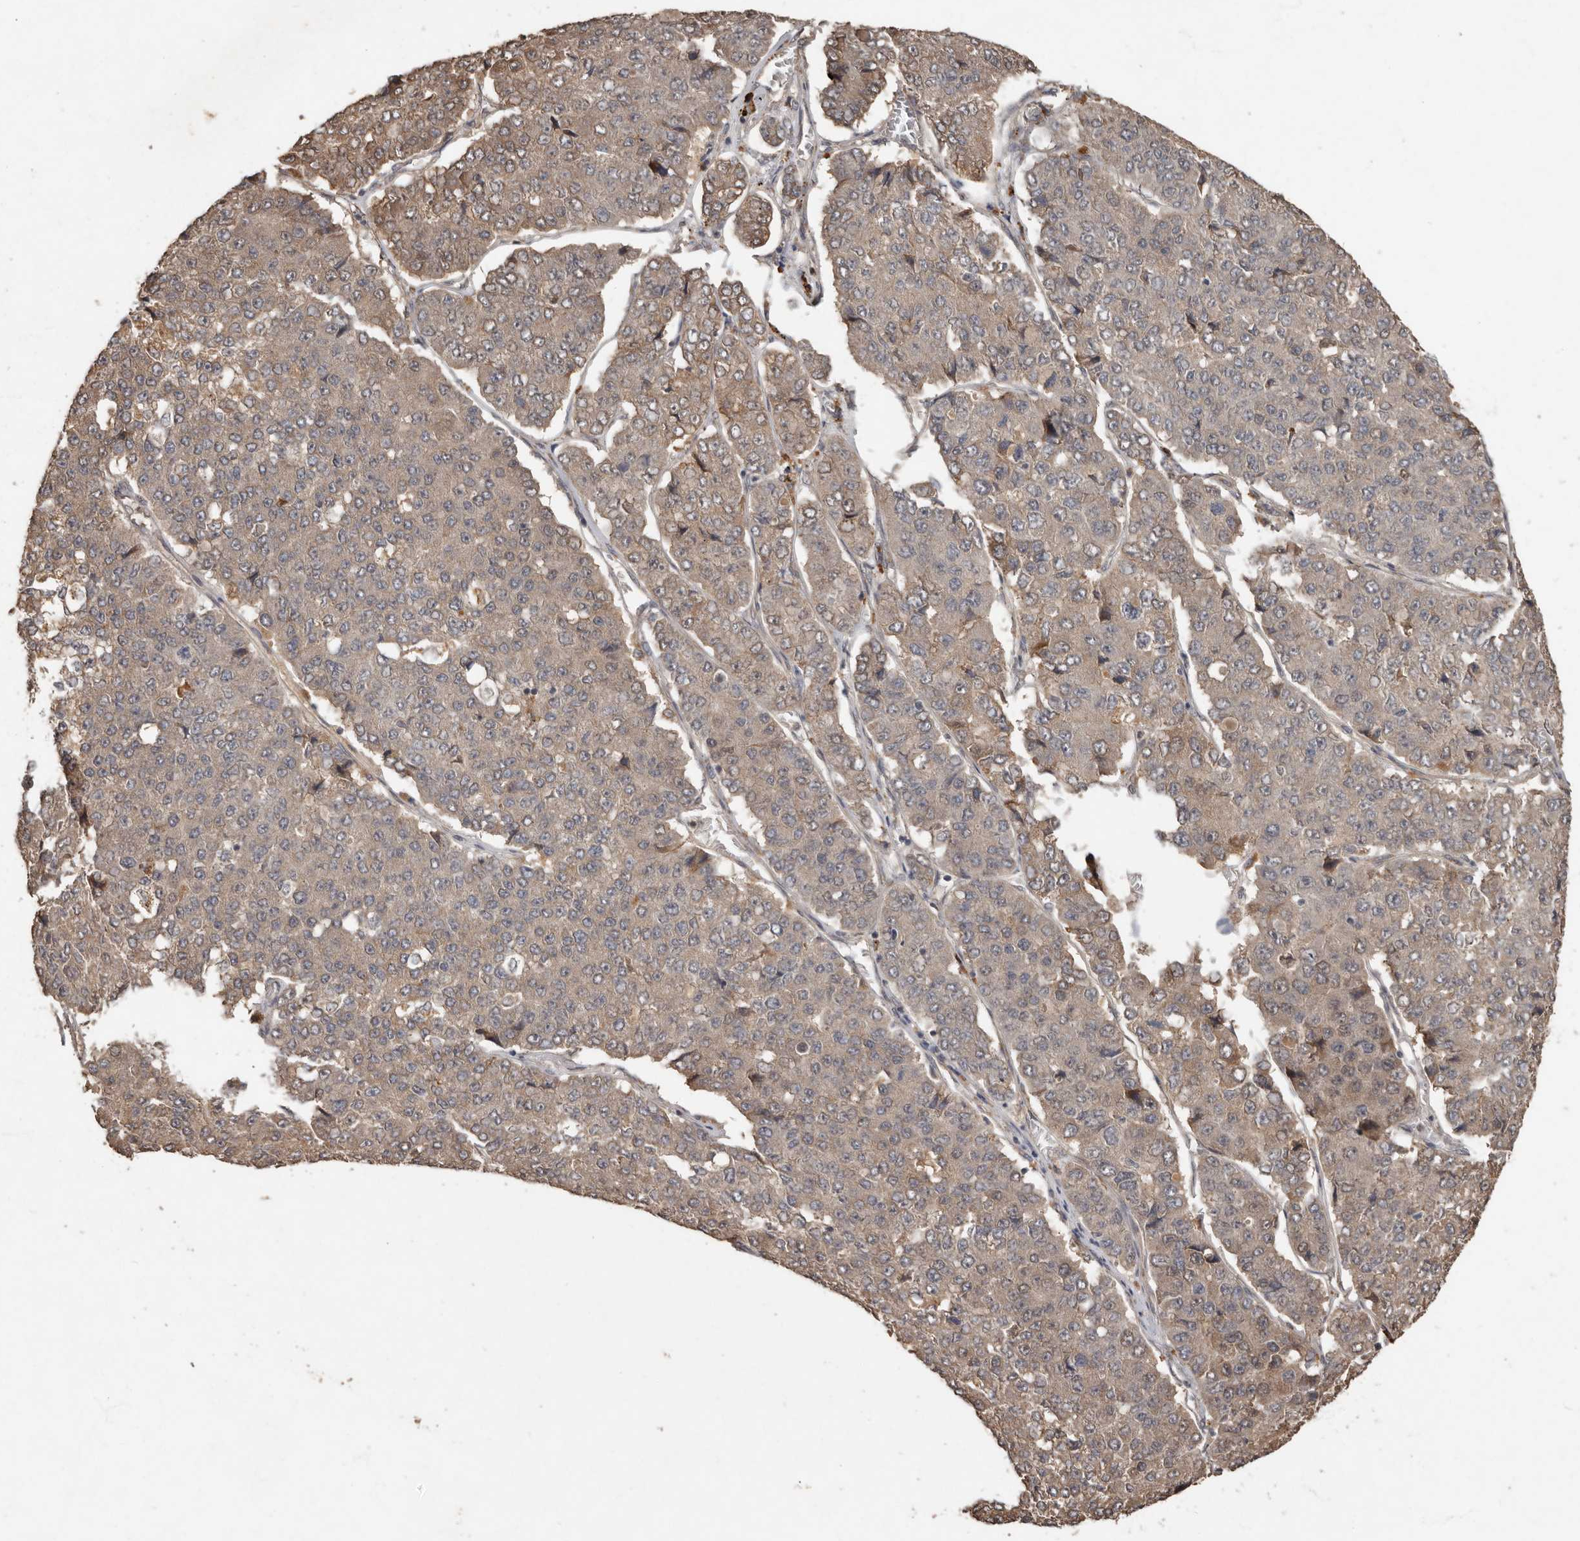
{"staining": {"intensity": "weak", "quantity": ">75%", "location": "cytoplasmic/membranous,nuclear"}, "tissue": "pancreatic cancer", "cell_type": "Tumor cells", "image_type": "cancer", "snomed": [{"axis": "morphology", "description": "Adenocarcinoma, NOS"}, {"axis": "topography", "description": "Pancreas"}], "caption": "Human pancreatic cancer stained for a protein (brown) shows weak cytoplasmic/membranous and nuclear positive expression in approximately >75% of tumor cells.", "gene": "KIF26B", "patient": {"sex": "male", "age": 50}}